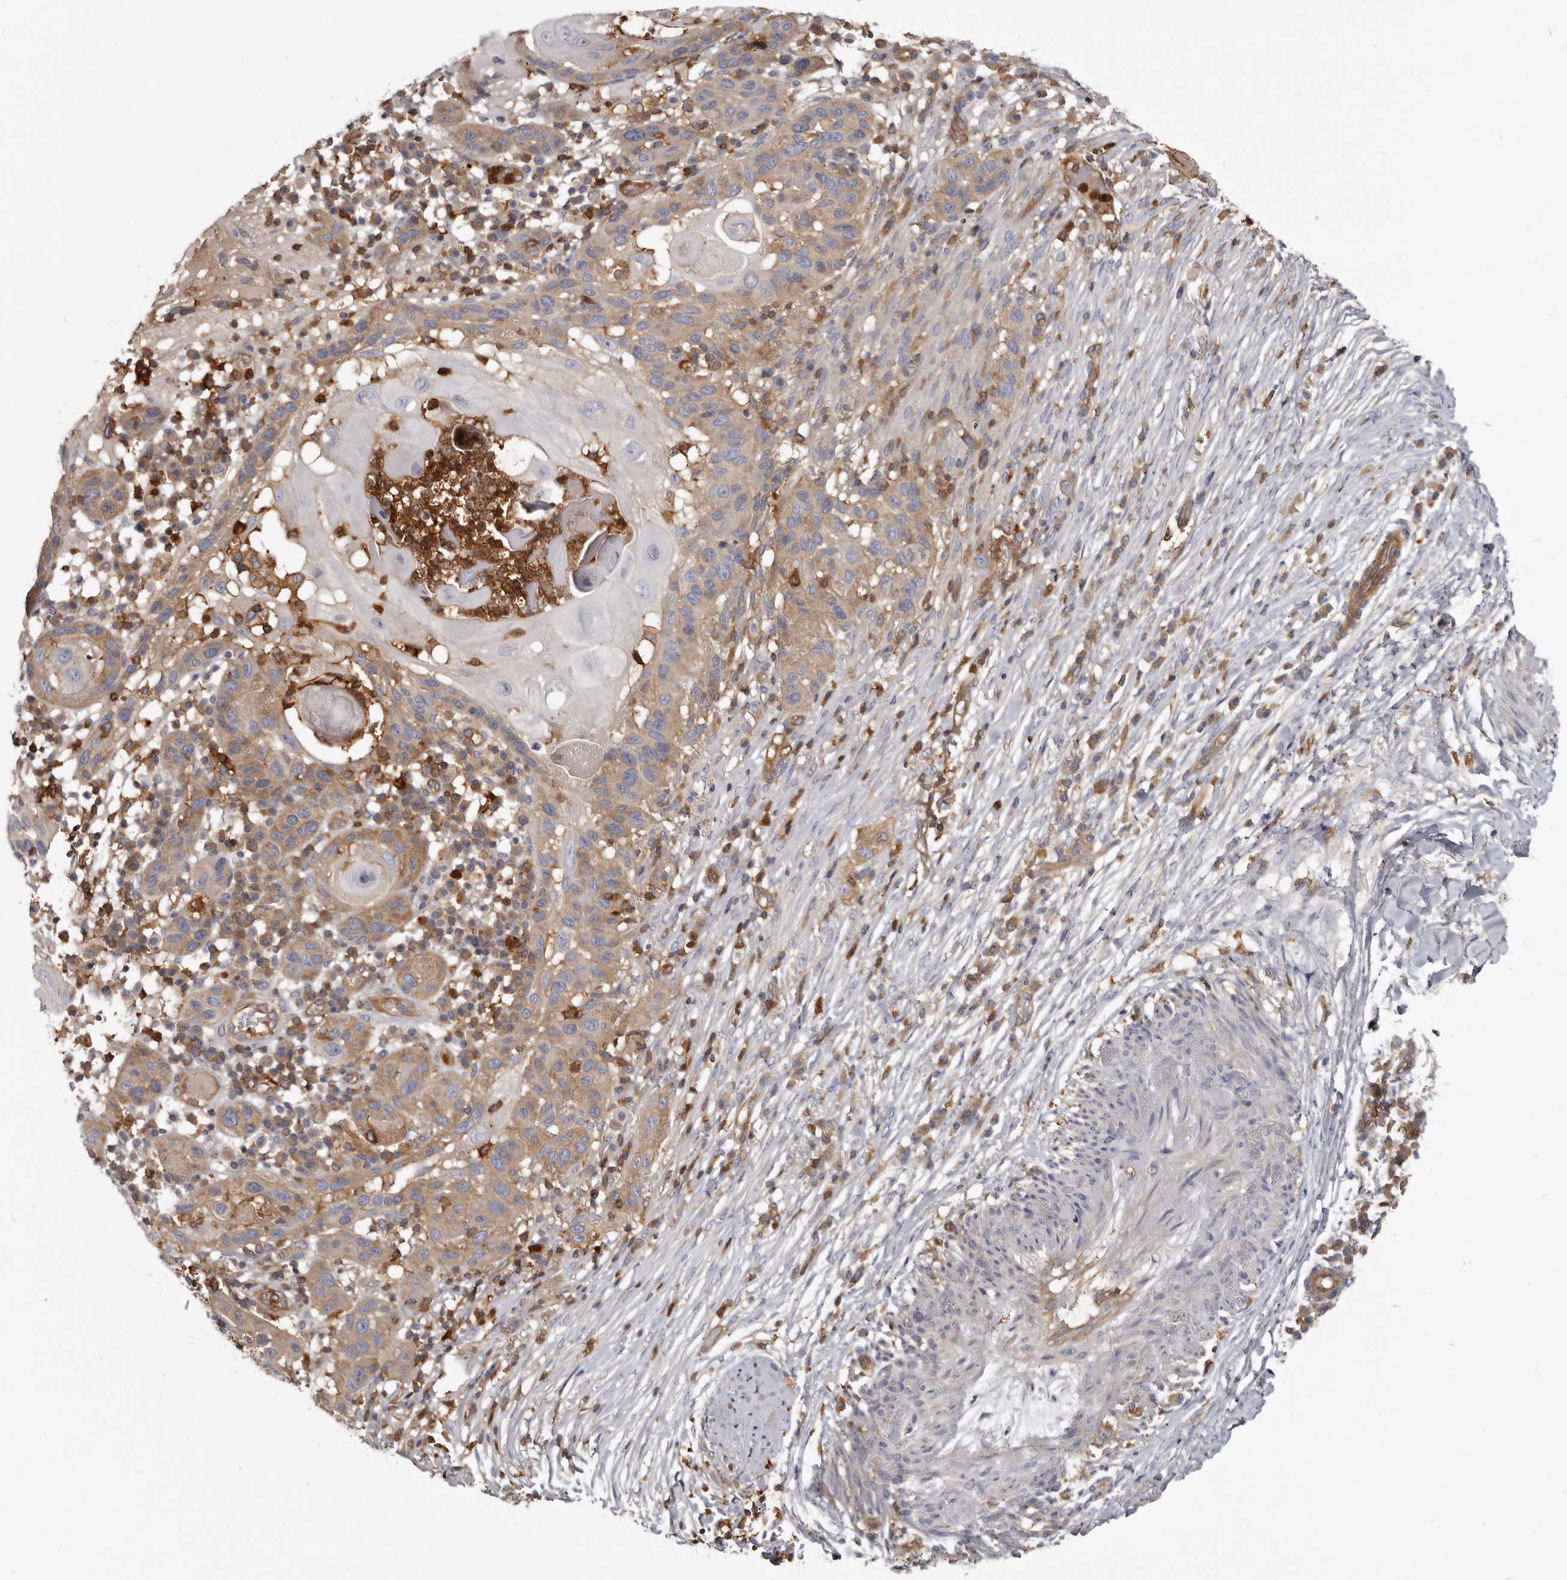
{"staining": {"intensity": "moderate", "quantity": ">75%", "location": "cytoplasmic/membranous"}, "tissue": "skin cancer", "cell_type": "Tumor cells", "image_type": "cancer", "snomed": [{"axis": "morphology", "description": "Normal tissue, NOS"}, {"axis": "morphology", "description": "Squamous cell carcinoma, NOS"}, {"axis": "topography", "description": "Skin"}], "caption": "Skin cancer tissue exhibits moderate cytoplasmic/membranous staining in approximately >75% of tumor cells", "gene": "CBL", "patient": {"sex": "female", "age": 96}}